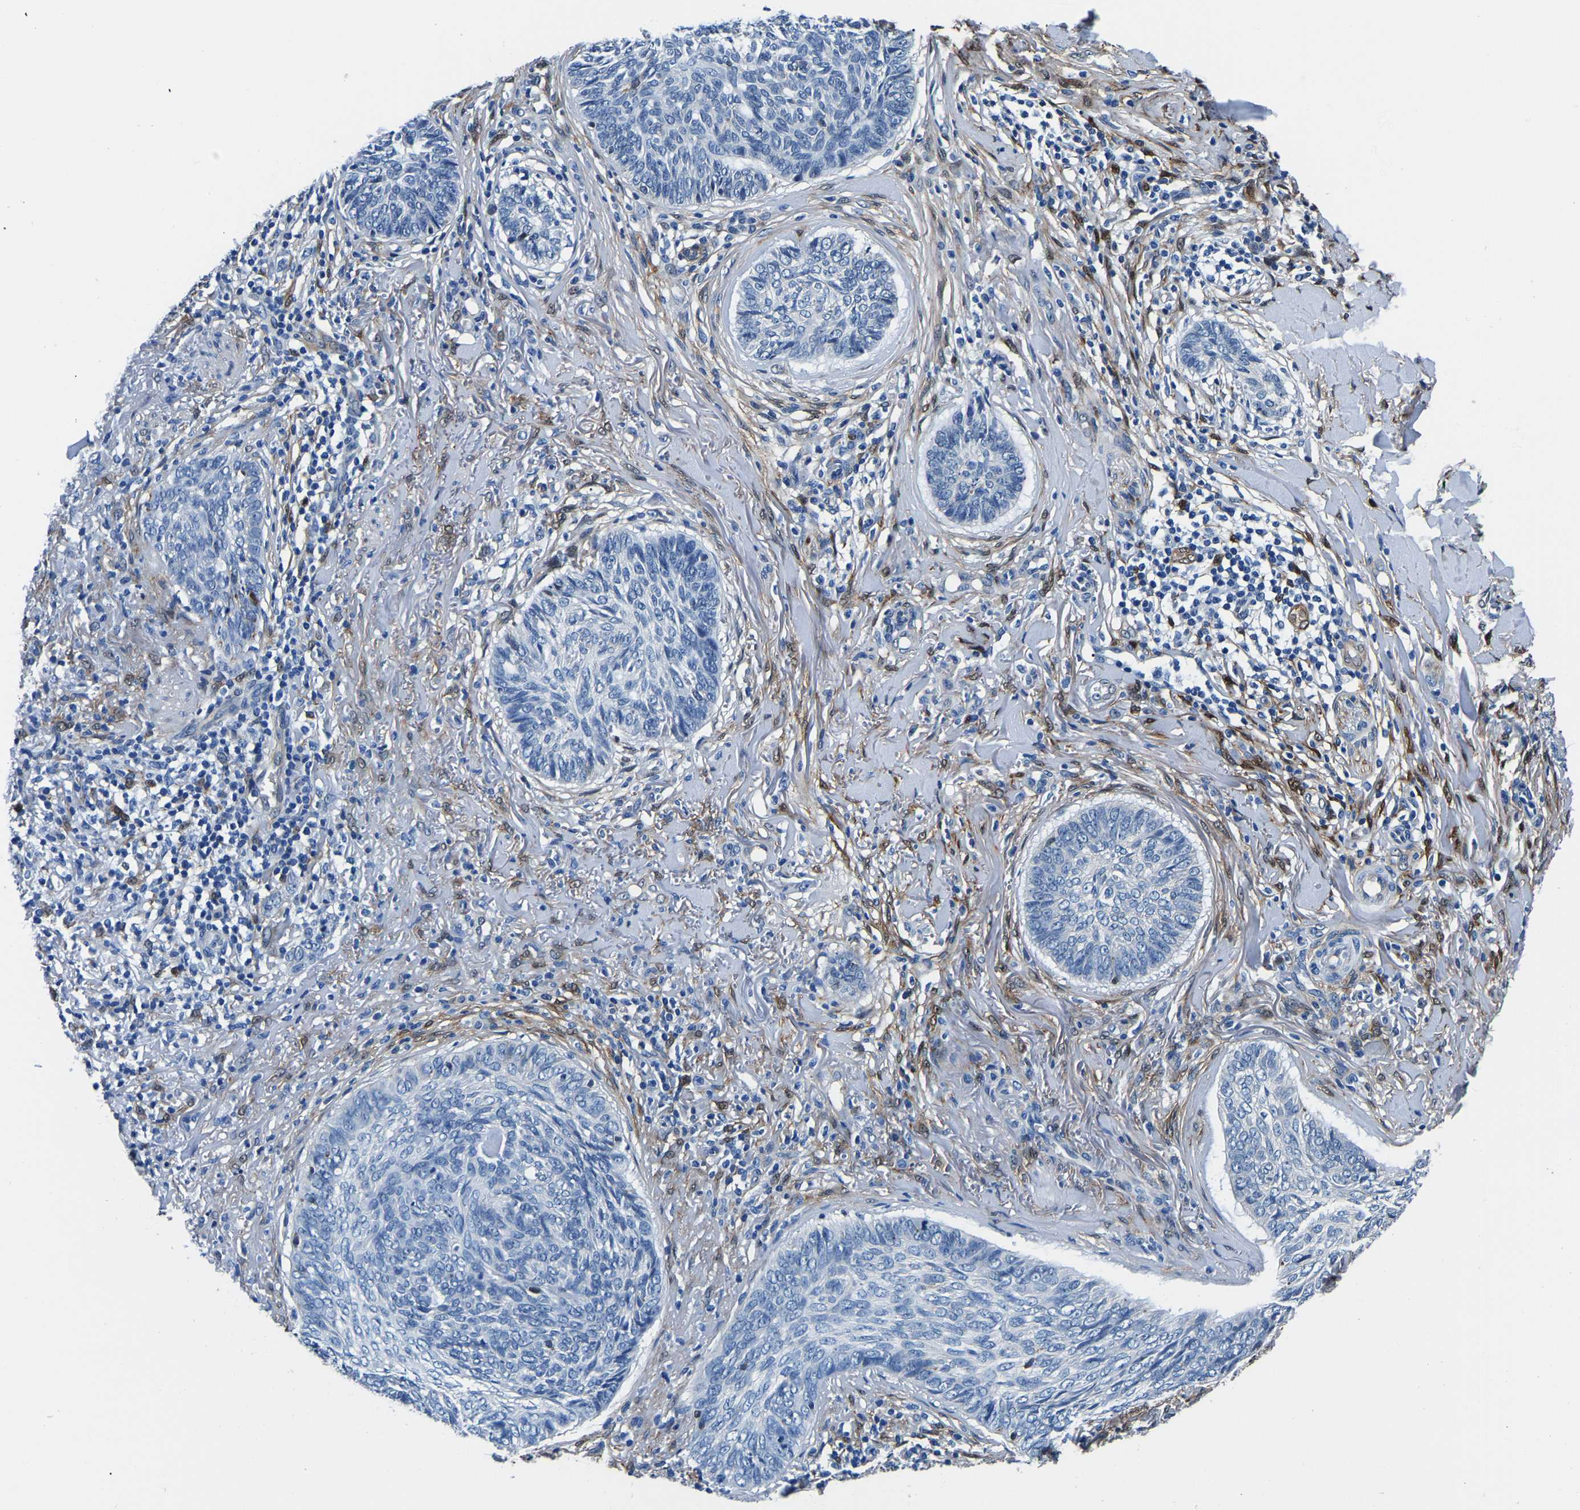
{"staining": {"intensity": "negative", "quantity": "none", "location": "none"}, "tissue": "skin cancer", "cell_type": "Tumor cells", "image_type": "cancer", "snomed": [{"axis": "morphology", "description": "Basal cell carcinoma"}, {"axis": "topography", "description": "Skin"}], "caption": "Histopathology image shows no significant protein expression in tumor cells of skin cancer (basal cell carcinoma).", "gene": "S100A13", "patient": {"sex": "male", "age": 43}}